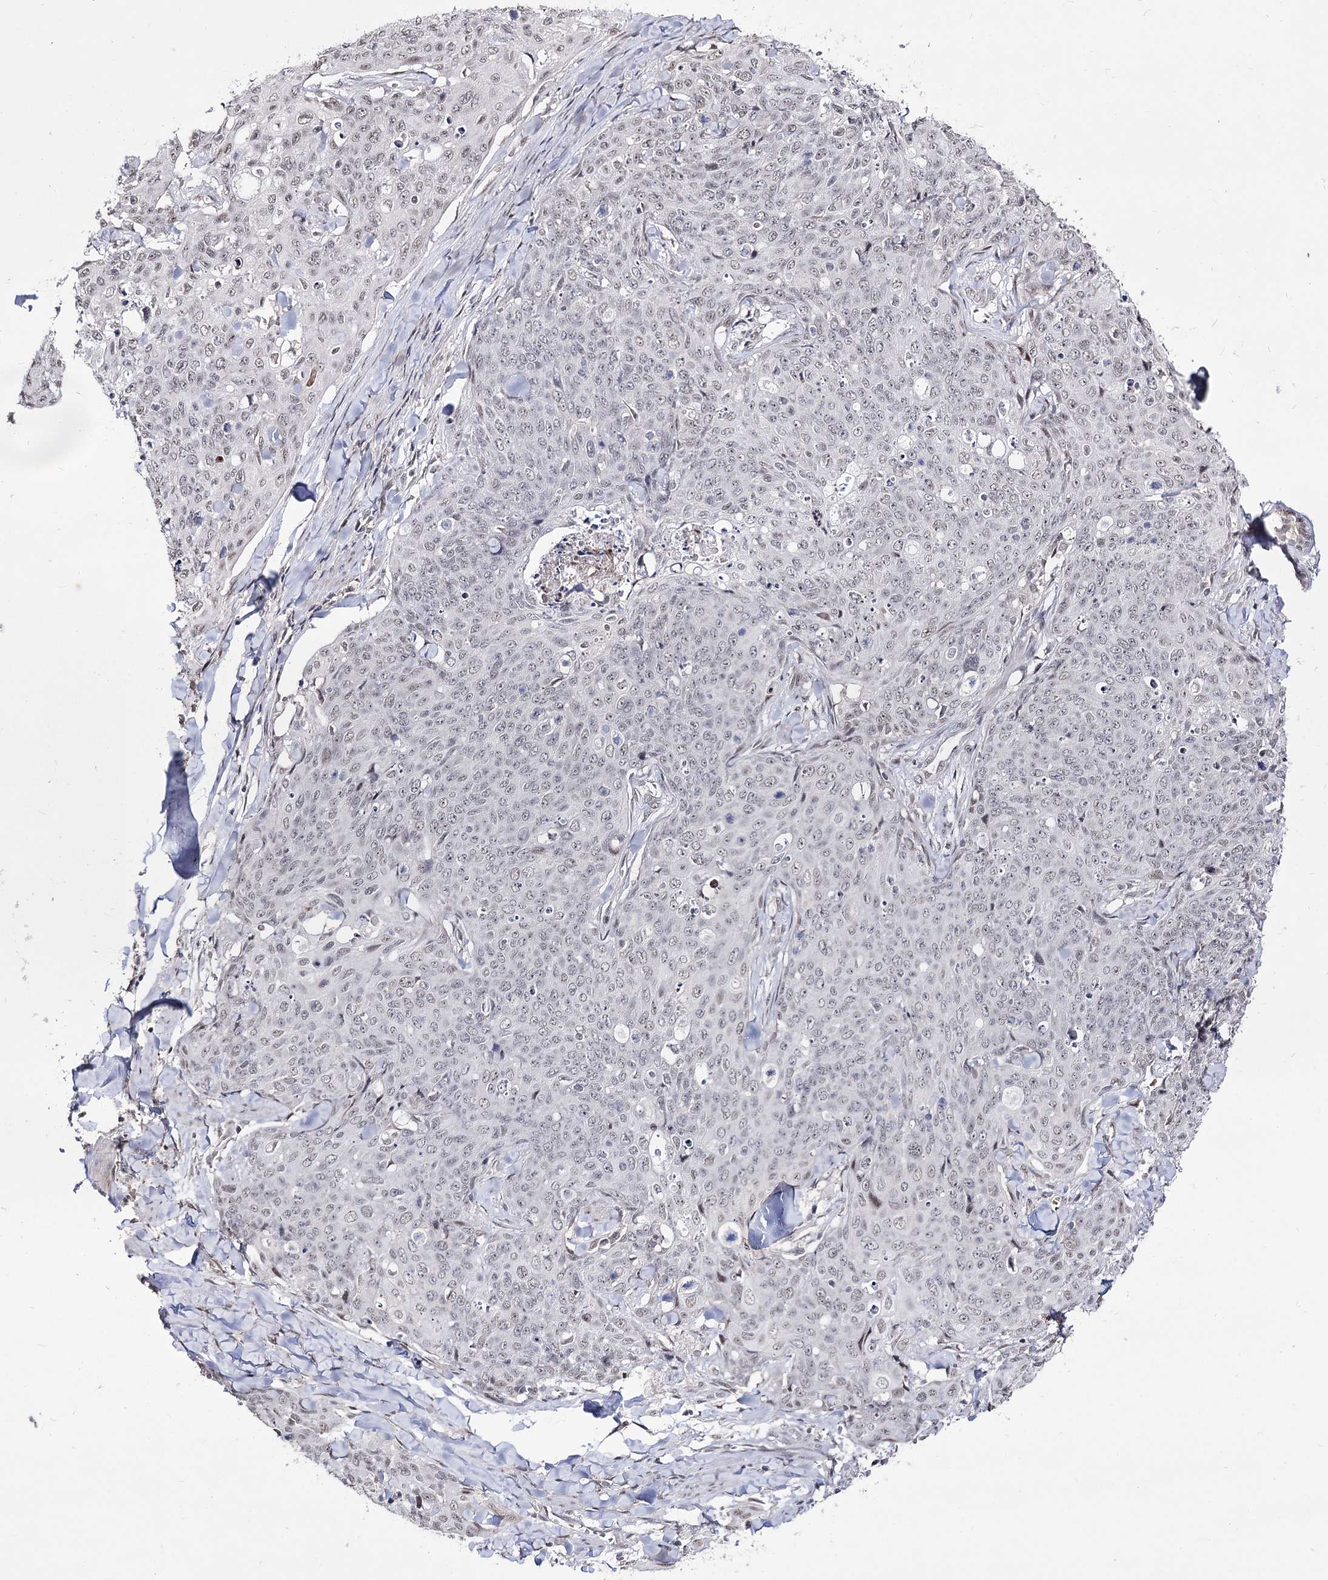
{"staining": {"intensity": "weak", "quantity": ">75%", "location": "nuclear"}, "tissue": "skin cancer", "cell_type": "Tumor cells", "image_type": "cancer", "snomed": [{"axis": "morphology", "description": "Squamous cell carcinoma, NOS"}, {"axis": "topography", "description": "Skin"}, {"axis": "topography", "description": "Vulva"}], "caption": "About >75% of tumor cells in human squamous cell carcinoma (skin) exhibit weak nuclear protein staining as visualized by brown immunohistochemical staining.", "gene": "STOX1", "patient": {"sex": "female", "age": 85}}